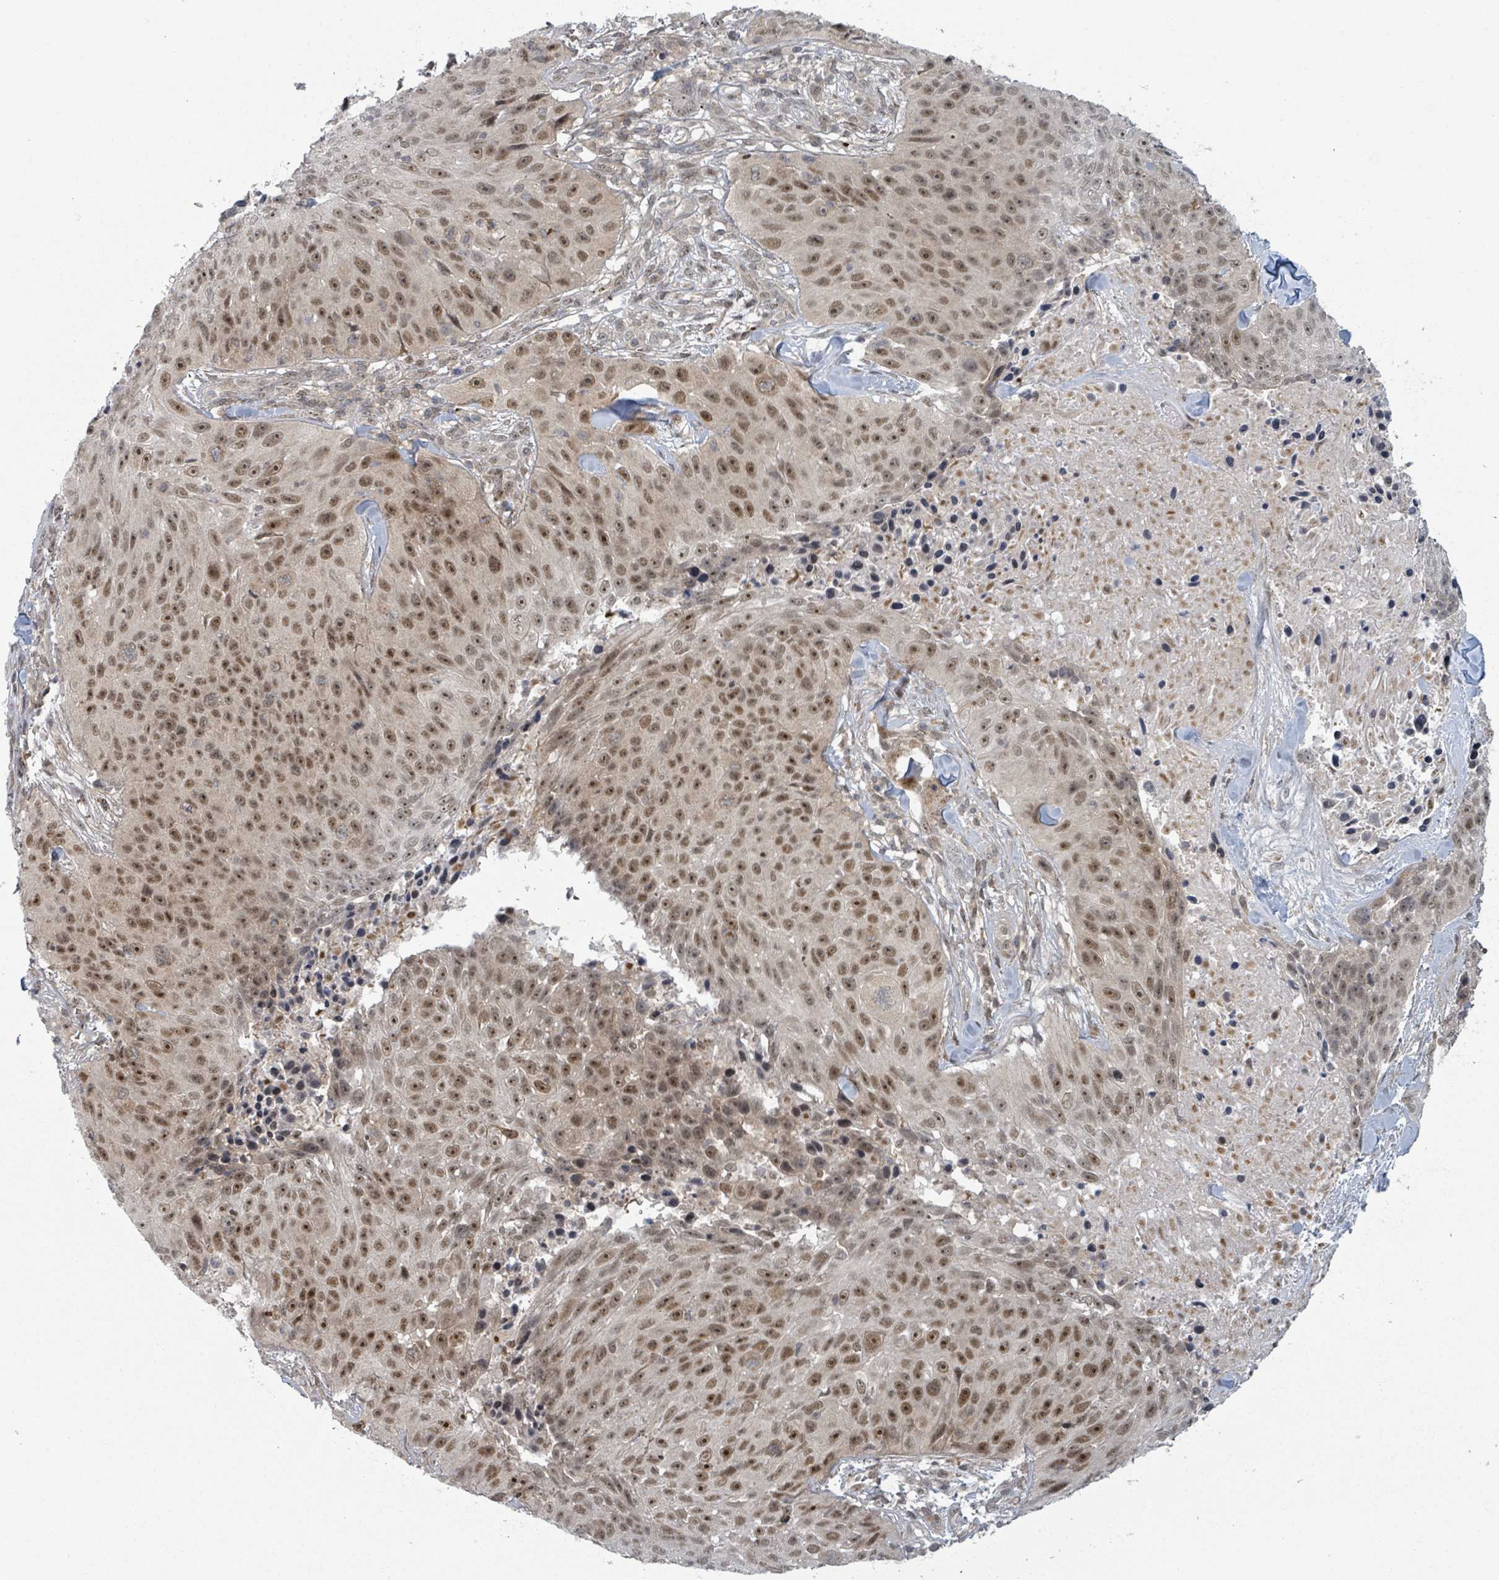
{"staining": {"intensity": "moderate", "quantity": ">75%", "location": "nuclear"}, "tissue": "skin cancer", "cell_type": "Tumor cells", "image_type": "cancer", "snomed": [{"axis": "morphology", "description": "Squamous cell carcinoma, NOS"}, {"axis": "topography", "description": "Skin"}], "caption": "An IHC photomicrograph of tumor tissue is shown. Protein staining in brown shows moderate nuclear positivity in squamous cell carcinoma (skin) within tumor cells. The staining was performed using DAB, with brown indicating positive protein expression. Nuclei are stained blue with hematoxylin.", "gene": "GTF3C1", "patient": {"sex": "female", "age": 87}}